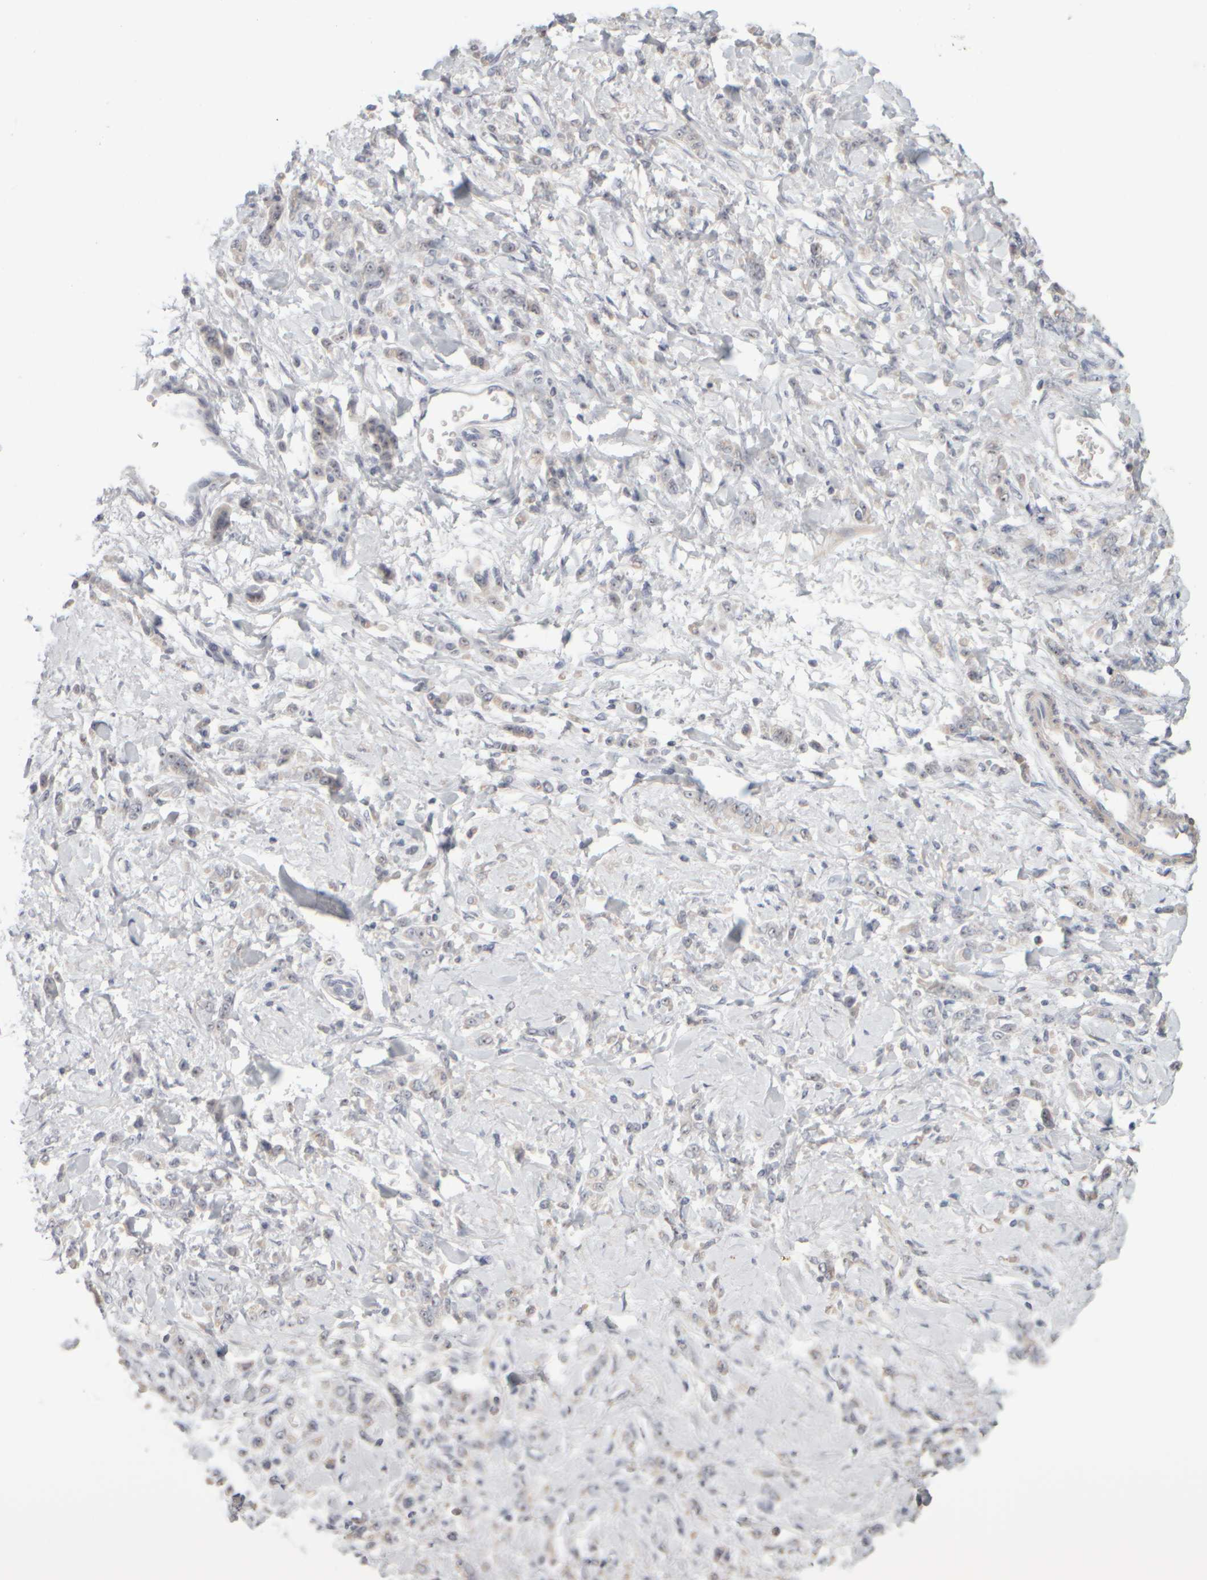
{"staining": {"intensity": "strong", "quantity": "25%-75%", "location": "nuclear"}, "tissue": "stomach cancer", "cell_type": "Tumor cells", "image_type": "cancer", "snomed": [{"axis": "morphology", "description": "Normal tissue, NOS"}, {"axis": "morphology", "description": "Adenocarcinoma, NOS"}, {"axis": "topography", "description": "Stomach"}], "caption": "Protein staining demonstrates strong nuclear staining in about 25%-75% of tumor cells in stomach cancer (adenocarcinoma). The protein of interest is shown in brown color, while the nuclei are stained blue.", "gene": "DCXR", "patient": {"sex": "male", "age": 82}}